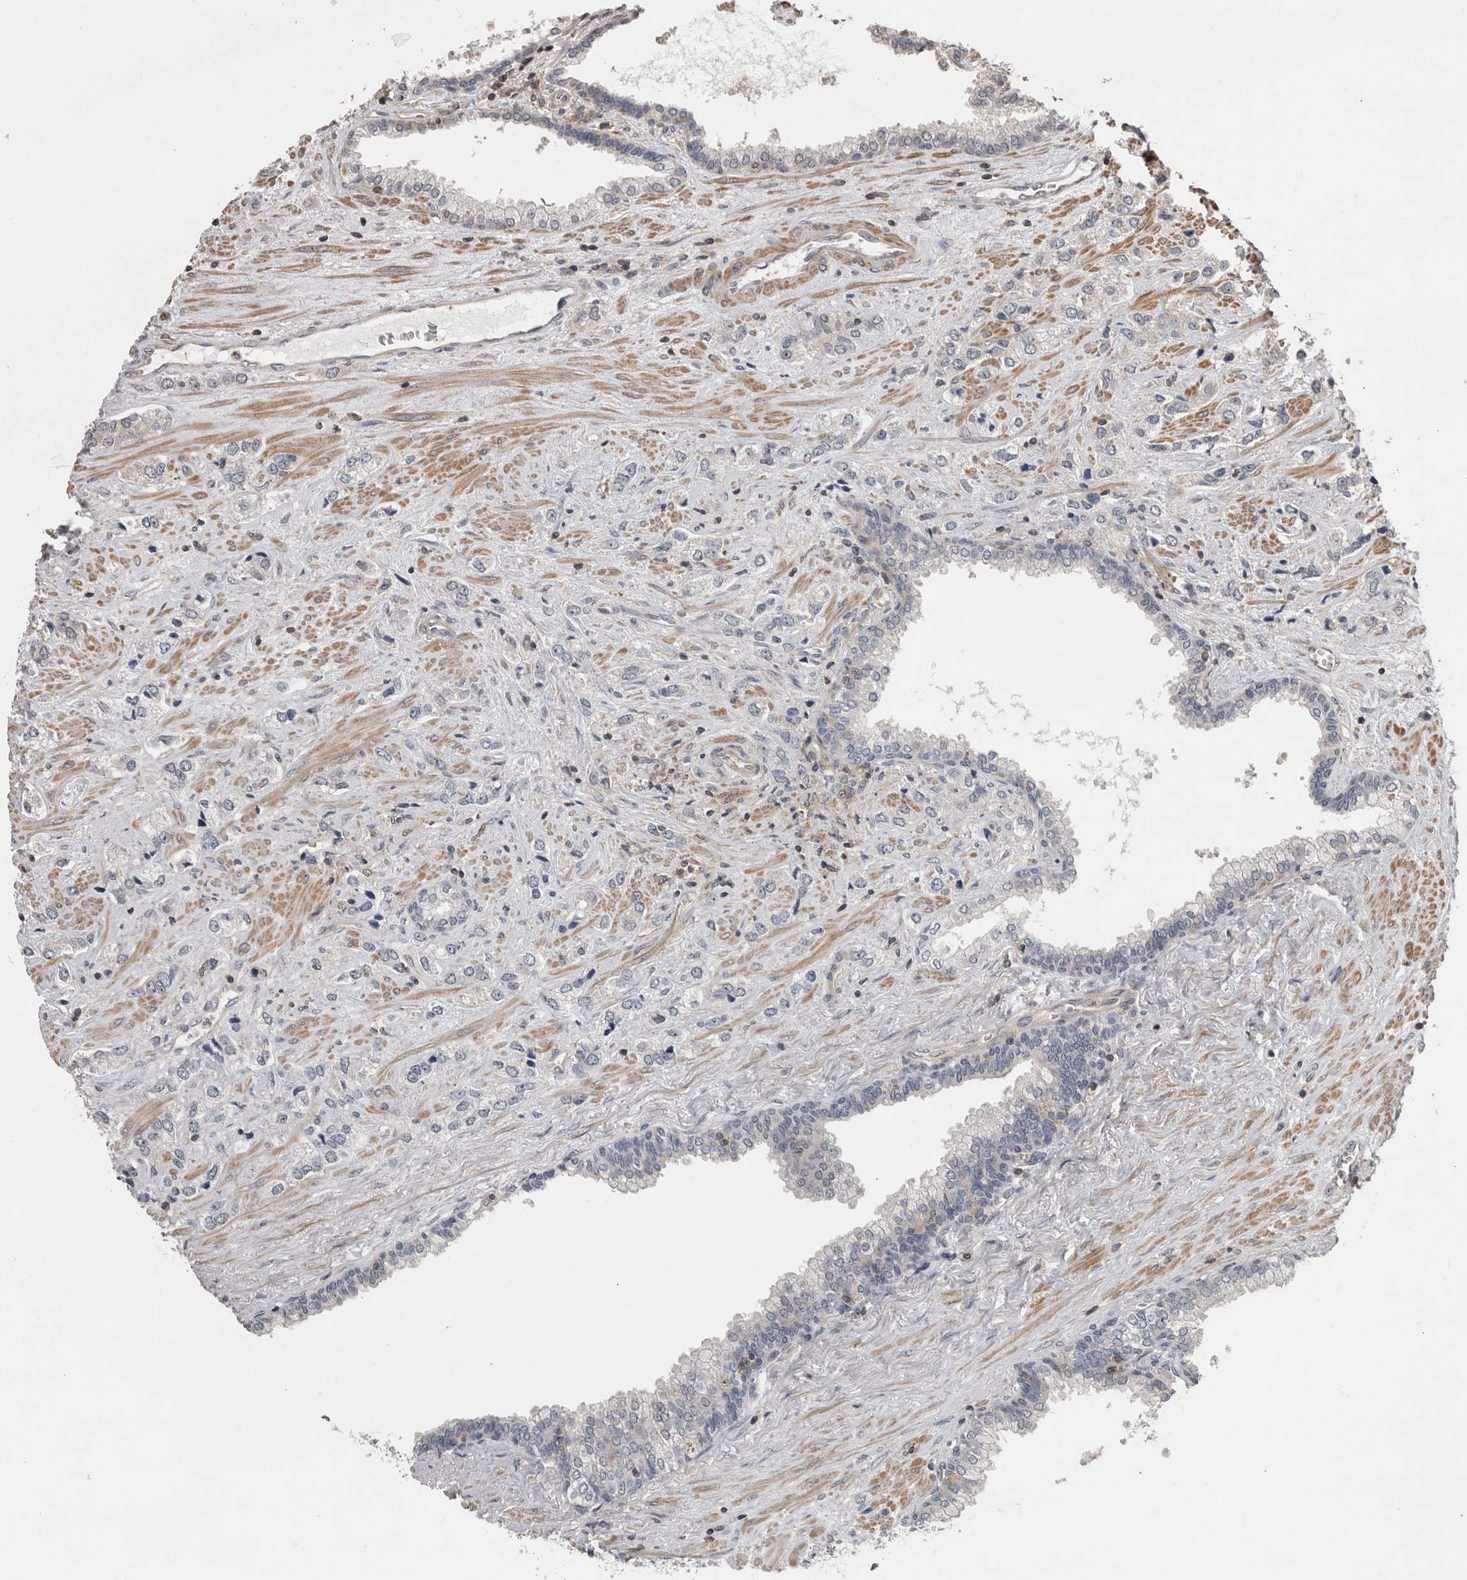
{"staining": {"intensity": "negative", "quantity": "none", "location": "none"}, "tissue": "prostate cancer", "cell_type": "Tumor cells", "image_type": "cancer", "snomed": [{"axis": "morphology", "description": "Adenocarcinoma, High grade"}, {"axis": "topography", "description": "Prostate"}], "caption": "High power microscopy histopathology image of an immunohistochemistry histopathology image of prostate cancer, revealing no significant positivity in tumor cells.", "gene": "SPATA48", "patient": {"sex": "male", "age": 66}}